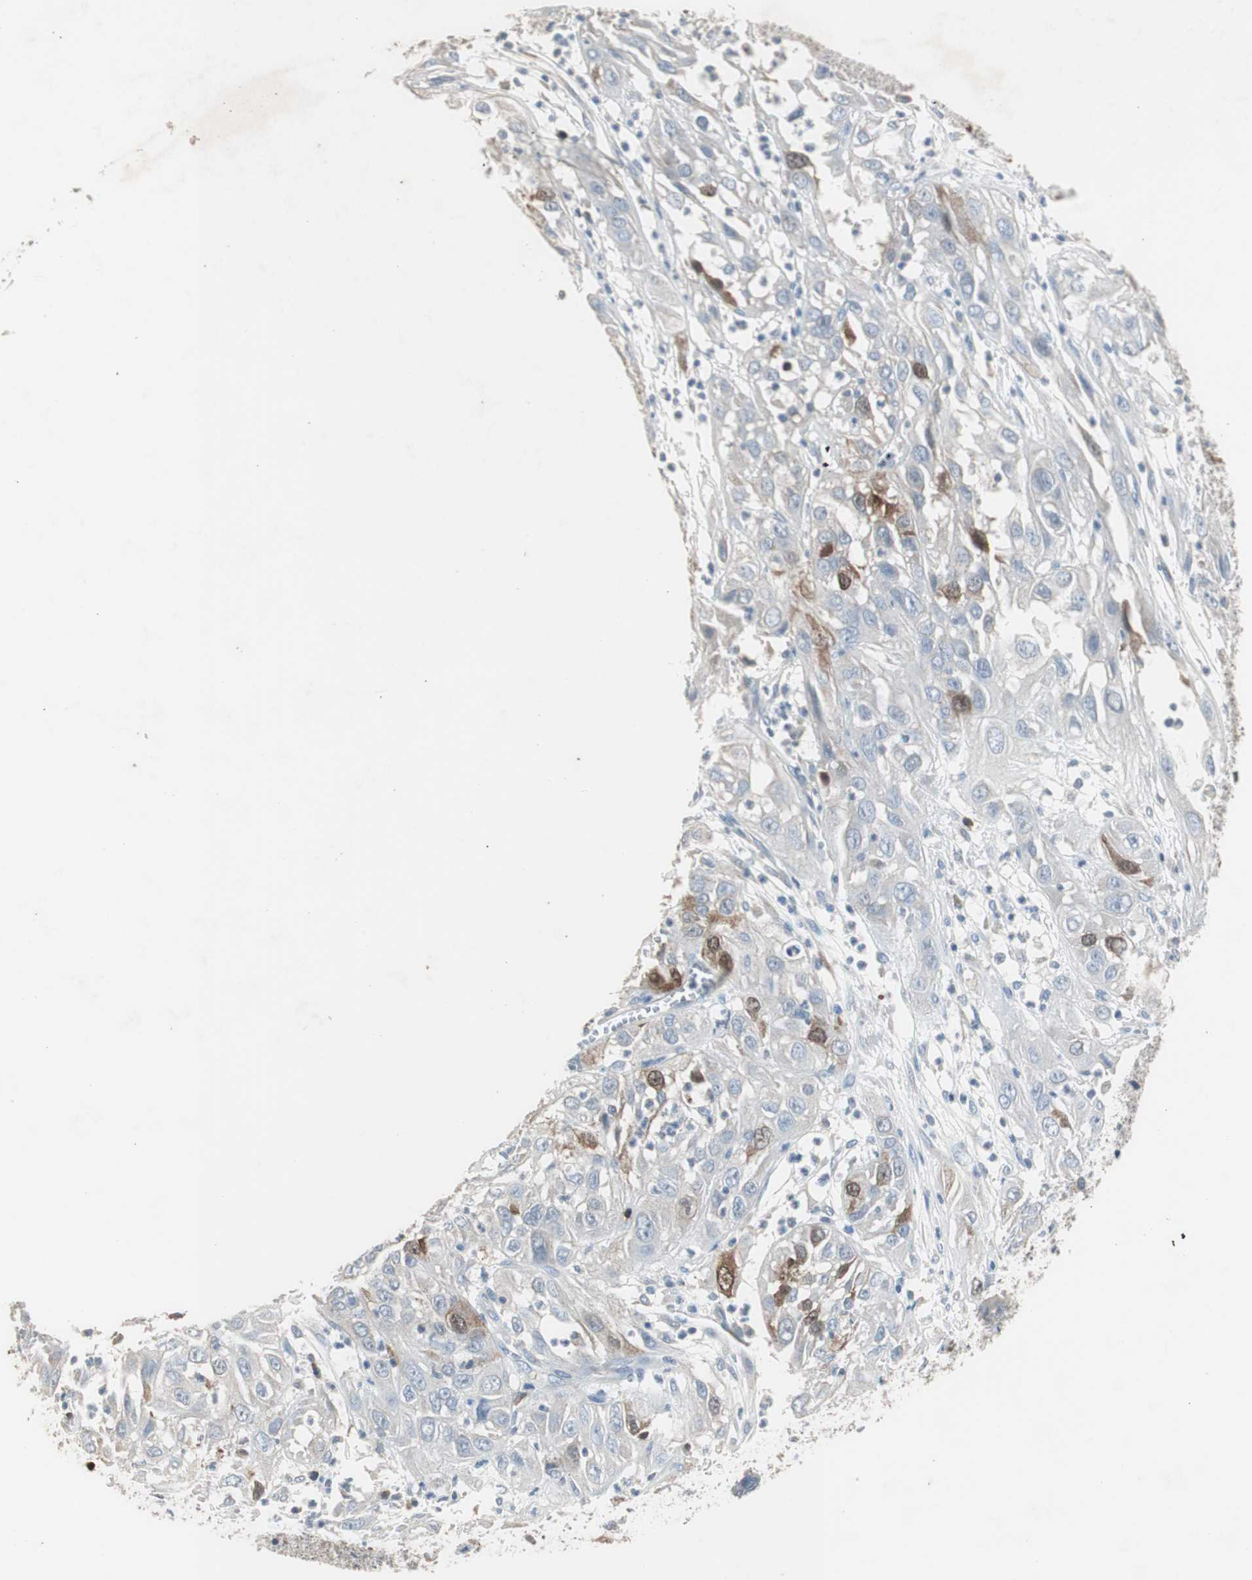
{"staining": {"intensity": "strong", "quantity": "<25%", "location": "cytoplasmic/membranous"}, "tissue": "cervical cancer", "cell_type": "Tumor cells", "image_type": "cancer", "snomed": [{"axis": "morphology", "description": "Squamous cell carcinoma, NOS"}, {"axis": "topography", "description": "Cervix"}], "caption": "Immunohistochemical staining of human cervical cancer demonstrates medium levels of strong cytoplasmic/membranous expression in approximately <25% of tumor cells.", "gene": "TK1", "patient": {"sex": "female", "age": 32}}